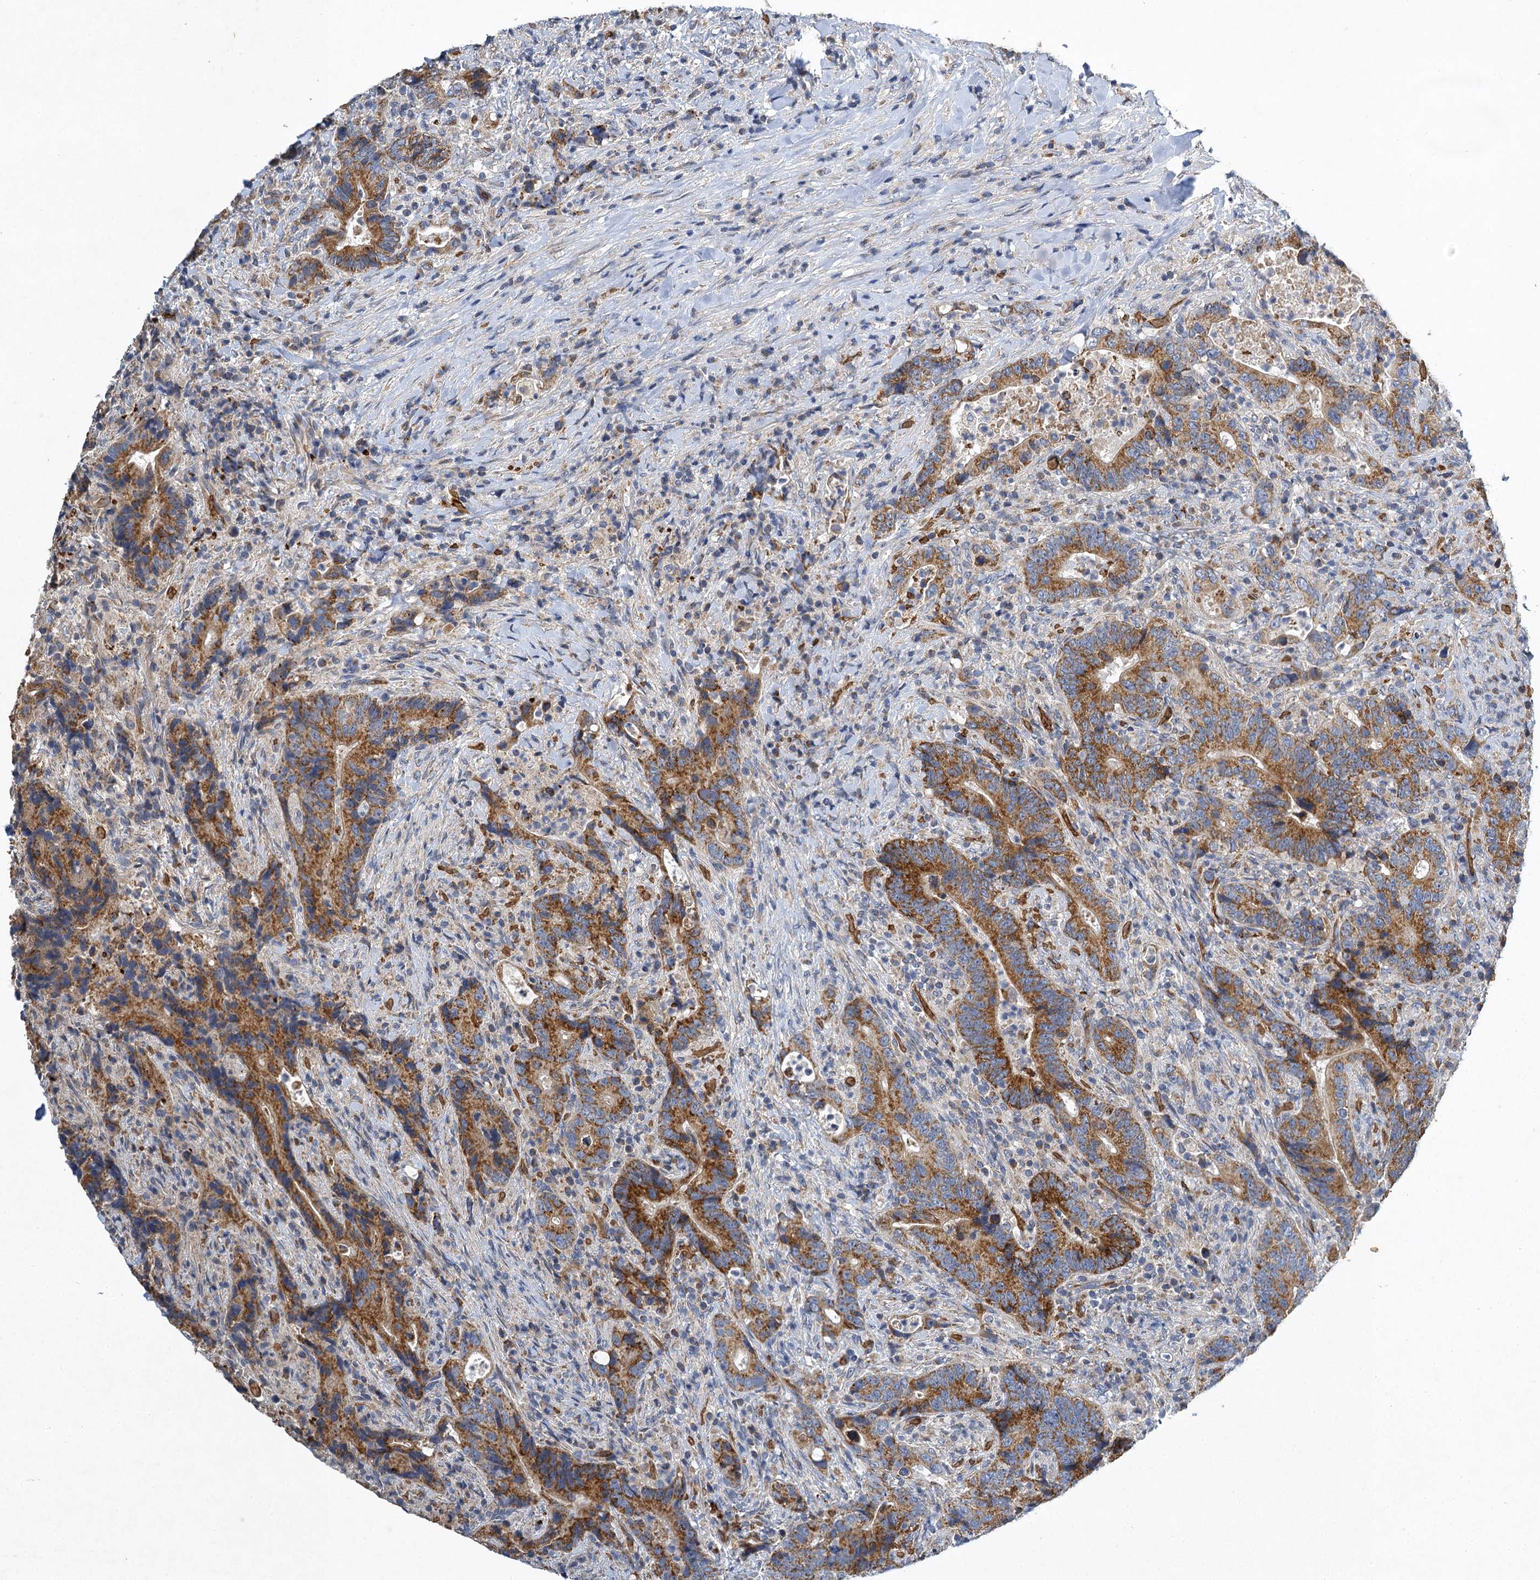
{"staining": {"intensity": "moderate", "quantity": ">75%", "location": "cytoplasmic/membranous"}, "tissue": "colorectal cancer", "cell_type": "Tumor cells", "image_type": "cancer", "snomed": [{"axis": "morphology", "description": "Adenocarcinoma, NOS"}, {"axis": "topography", "description": "Colon"}], "caption": "Colorectal adenocarcinoma stained with DAB immunohistochemistry (IHC) reveals medium levels of moderate cytoplasmic/membranous positivity in about >75% of tumor cells.", "gene": "BCS1L", "patient": {"sex": "female", "age": 75}}